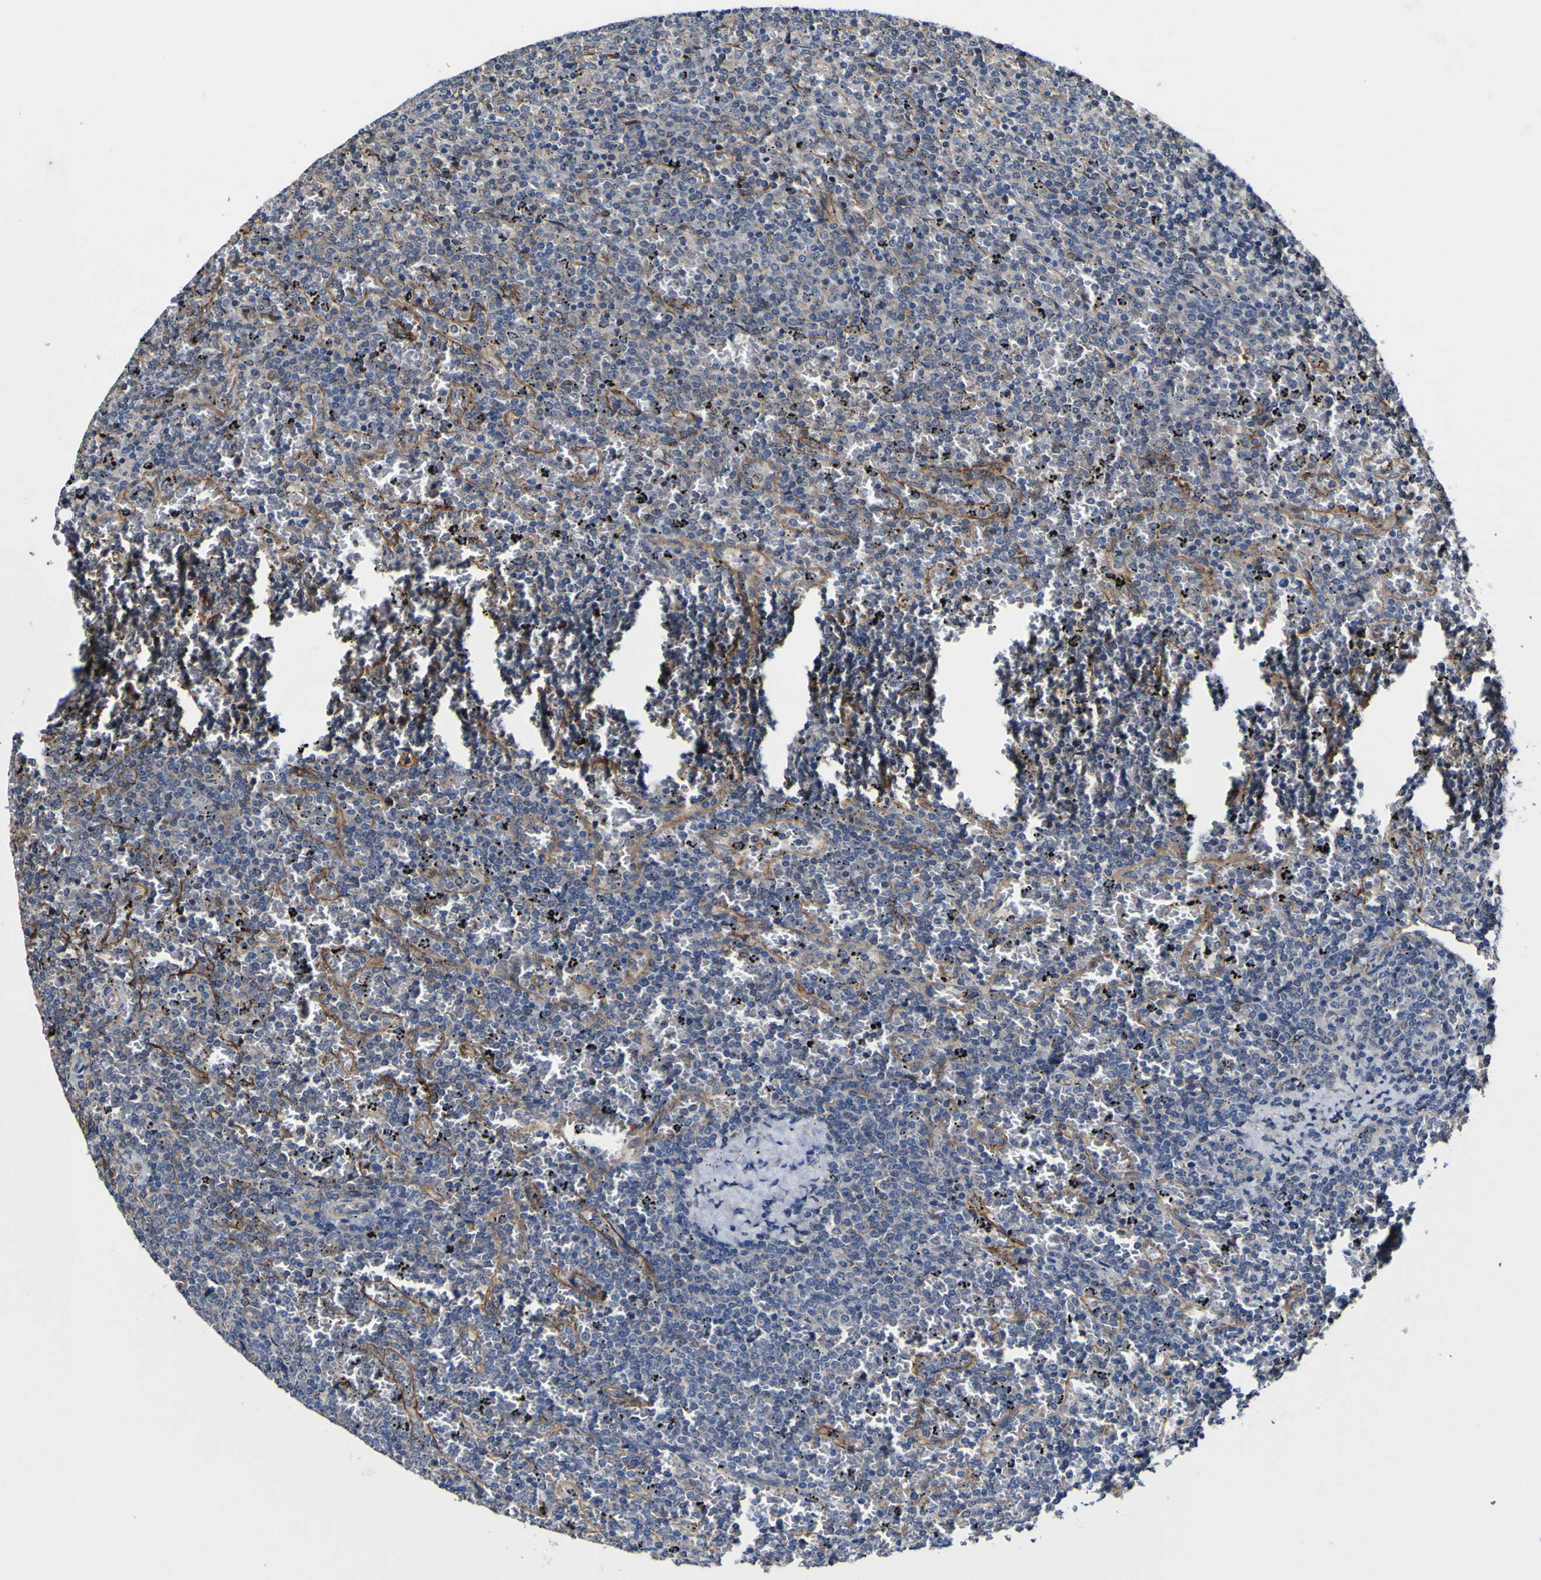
{"staining": {"intensity": "negative", "quantity": "none", "location": "none"}, "tissue": "lymphoma", "cell_type": "Tumor cells", "image_type": "cancer", "snomed": [{"axis": "morphology", "description": "Malignant lymphoma, non-Hodgkin's type, Low grade"}, {"axis": "topography", "description": "Spleen"}], "caption": "DAB (3,3'-diaminobenzidine) immunohistochemical staining of low-grade malignant lymphoma, non-Hodgkin's type shows no significant positivity in tumor cells. (DAB (3,3'-diaminobenzidine) immunohistochemistry visualized using brightfield microscopy, high magnification).", "gene": "CCL2", "patient": {"sex": "female", "age": 77}}